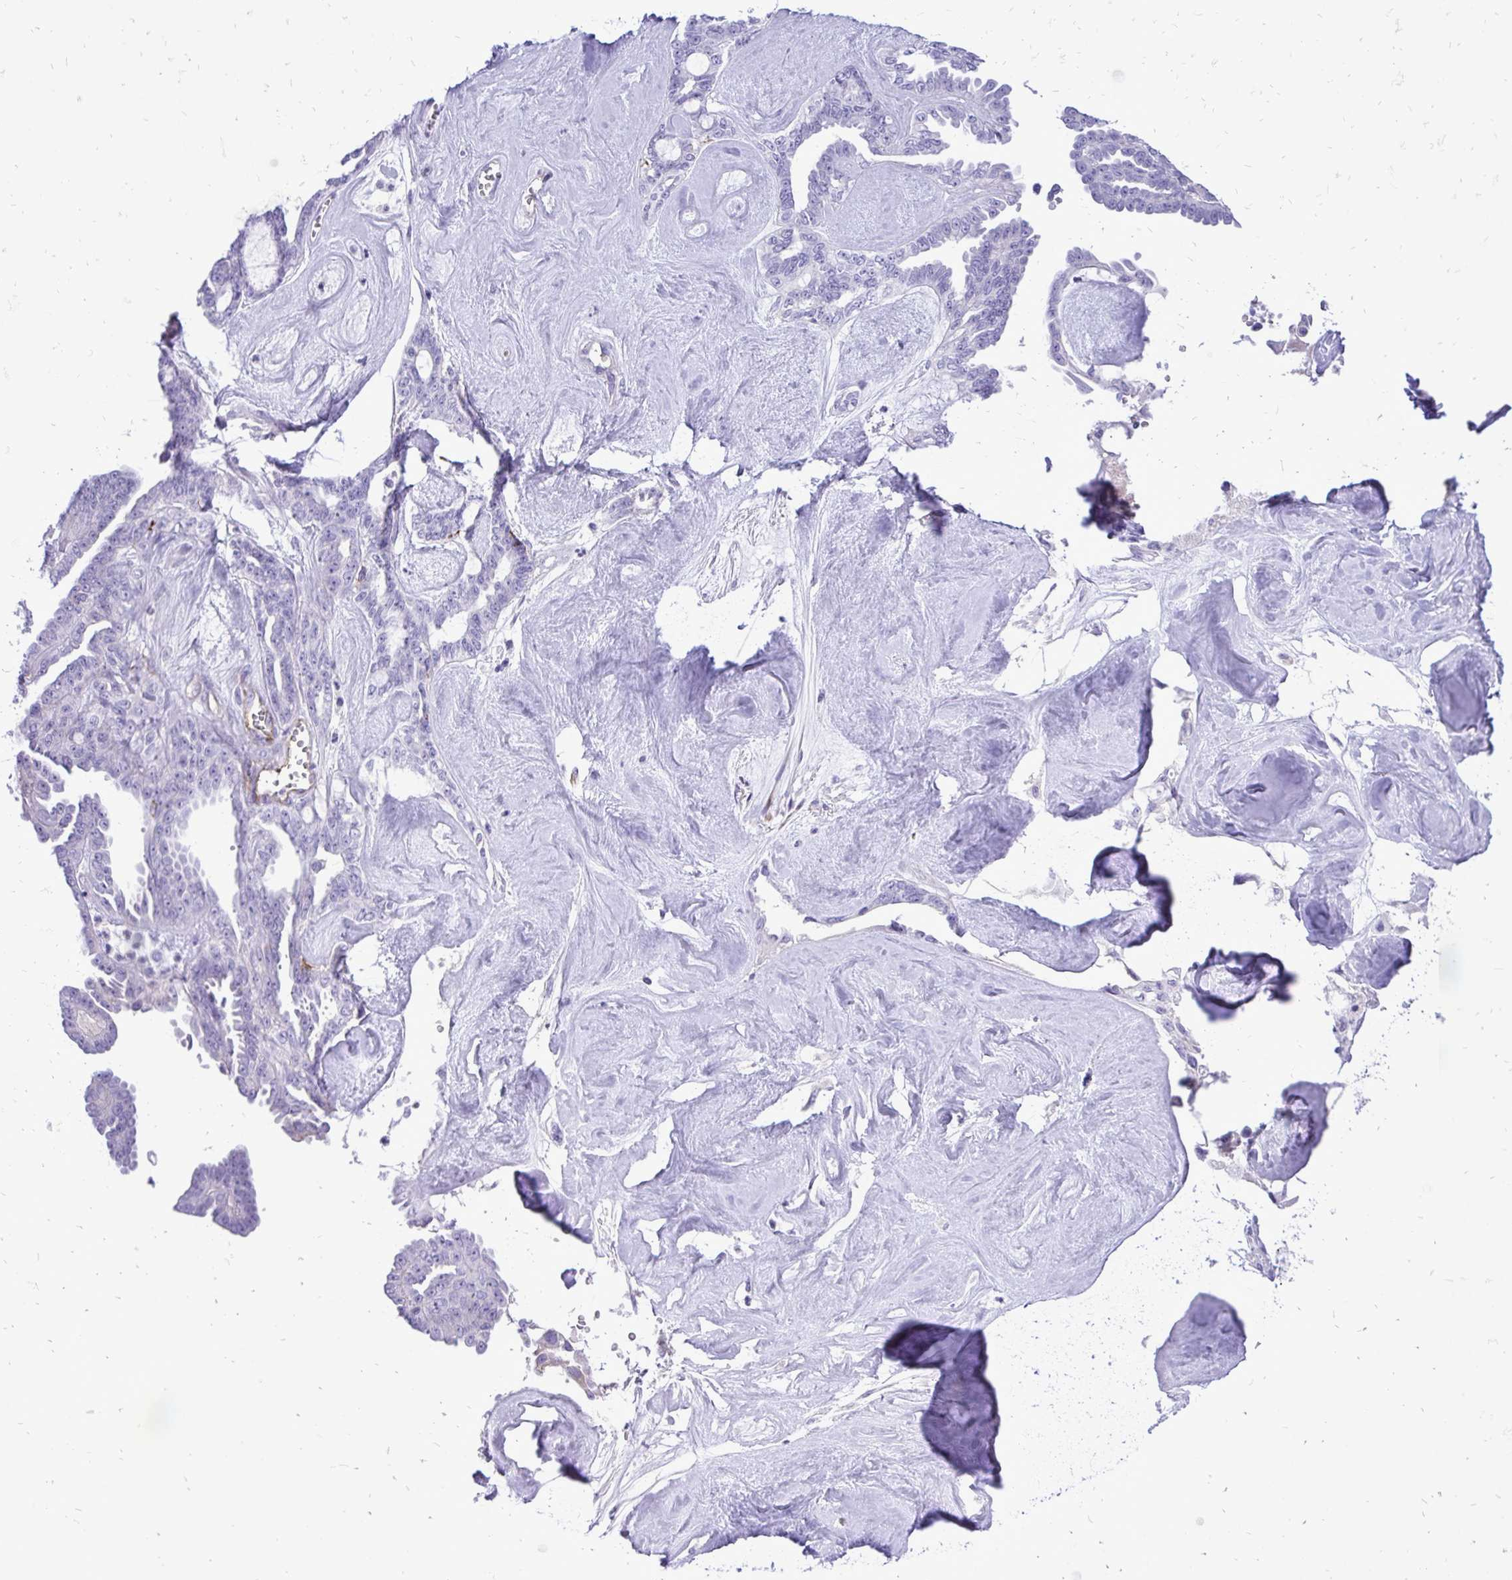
{"staining": {"intensity": "negative", "quantity": "none", "location": "none"}, "tissue": "ovarian cancer", "cell_type": "Tumor cells", "image_type": "cancer", "snomed": [{"axis": "morphology", "description": "Cystadenocarcinoma, serous, NOS"}, {"axis": "topography", "description": "Ovary"}], "caption": "A micrograph of ovarian serous cystadenocarcinoma stained for a protein reveals no brown staining in tumor cells.", "gene": "PELI3", "patient": {"sex": "female", "age": 71}}